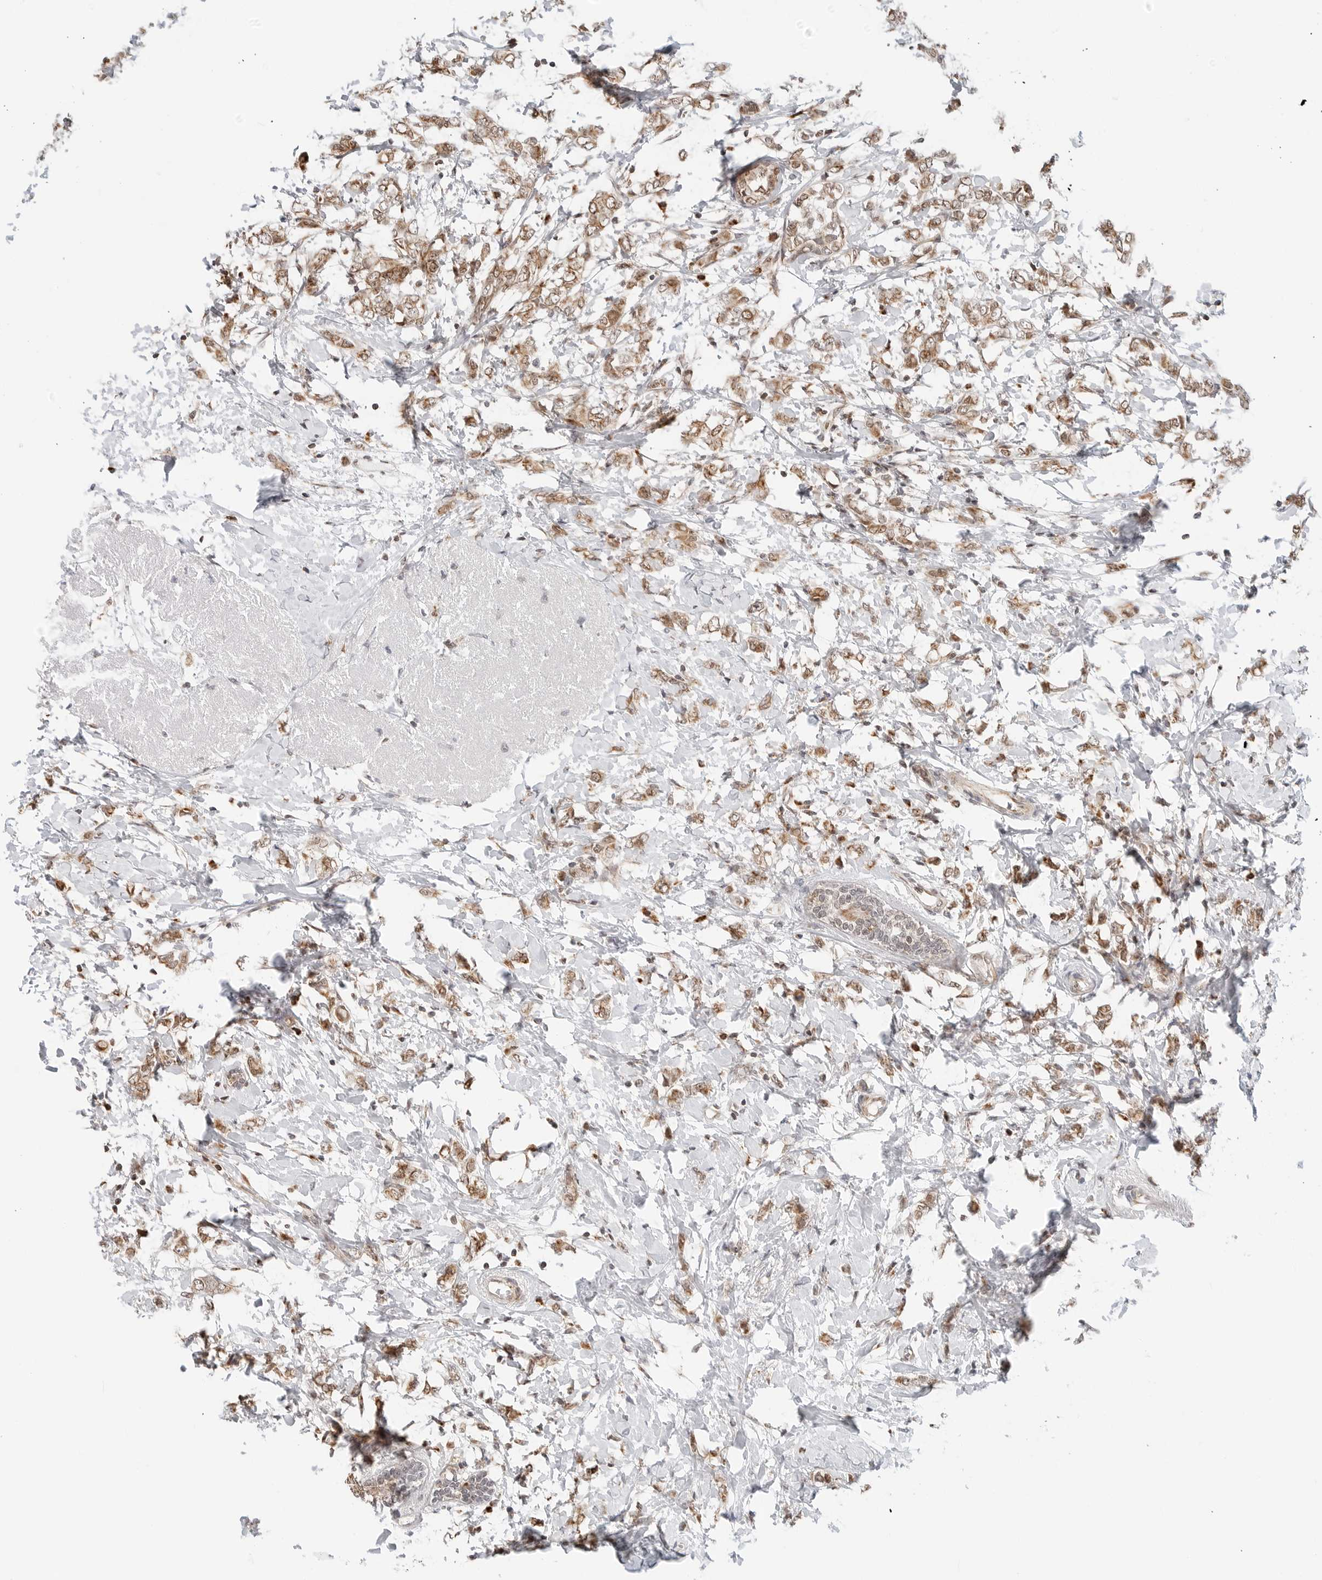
{"staining": {"intensity": "moderate", "quantity": ">75%", "location": "cytoplasmic/membranous"}, "tissue": "breast cancer", "cell_type": "Tumor cells", "image_type": "cancer", "snomed": [{"axis": "morphology", "description": "Normal tissue, NOS"}, {"axis": "morphology", "description": "Lobular carcinoma"}, {"axis": "topography", "description": "Breast"}], "caption": "This is an image of immunohistochemistry staining of lobular carcinoma (breast), which shows moderate positivity in the cytoplasmic/membranous of tumor cells.", "gene": "POLR3GL", "patient": {"sex": "female", "age": 47}}